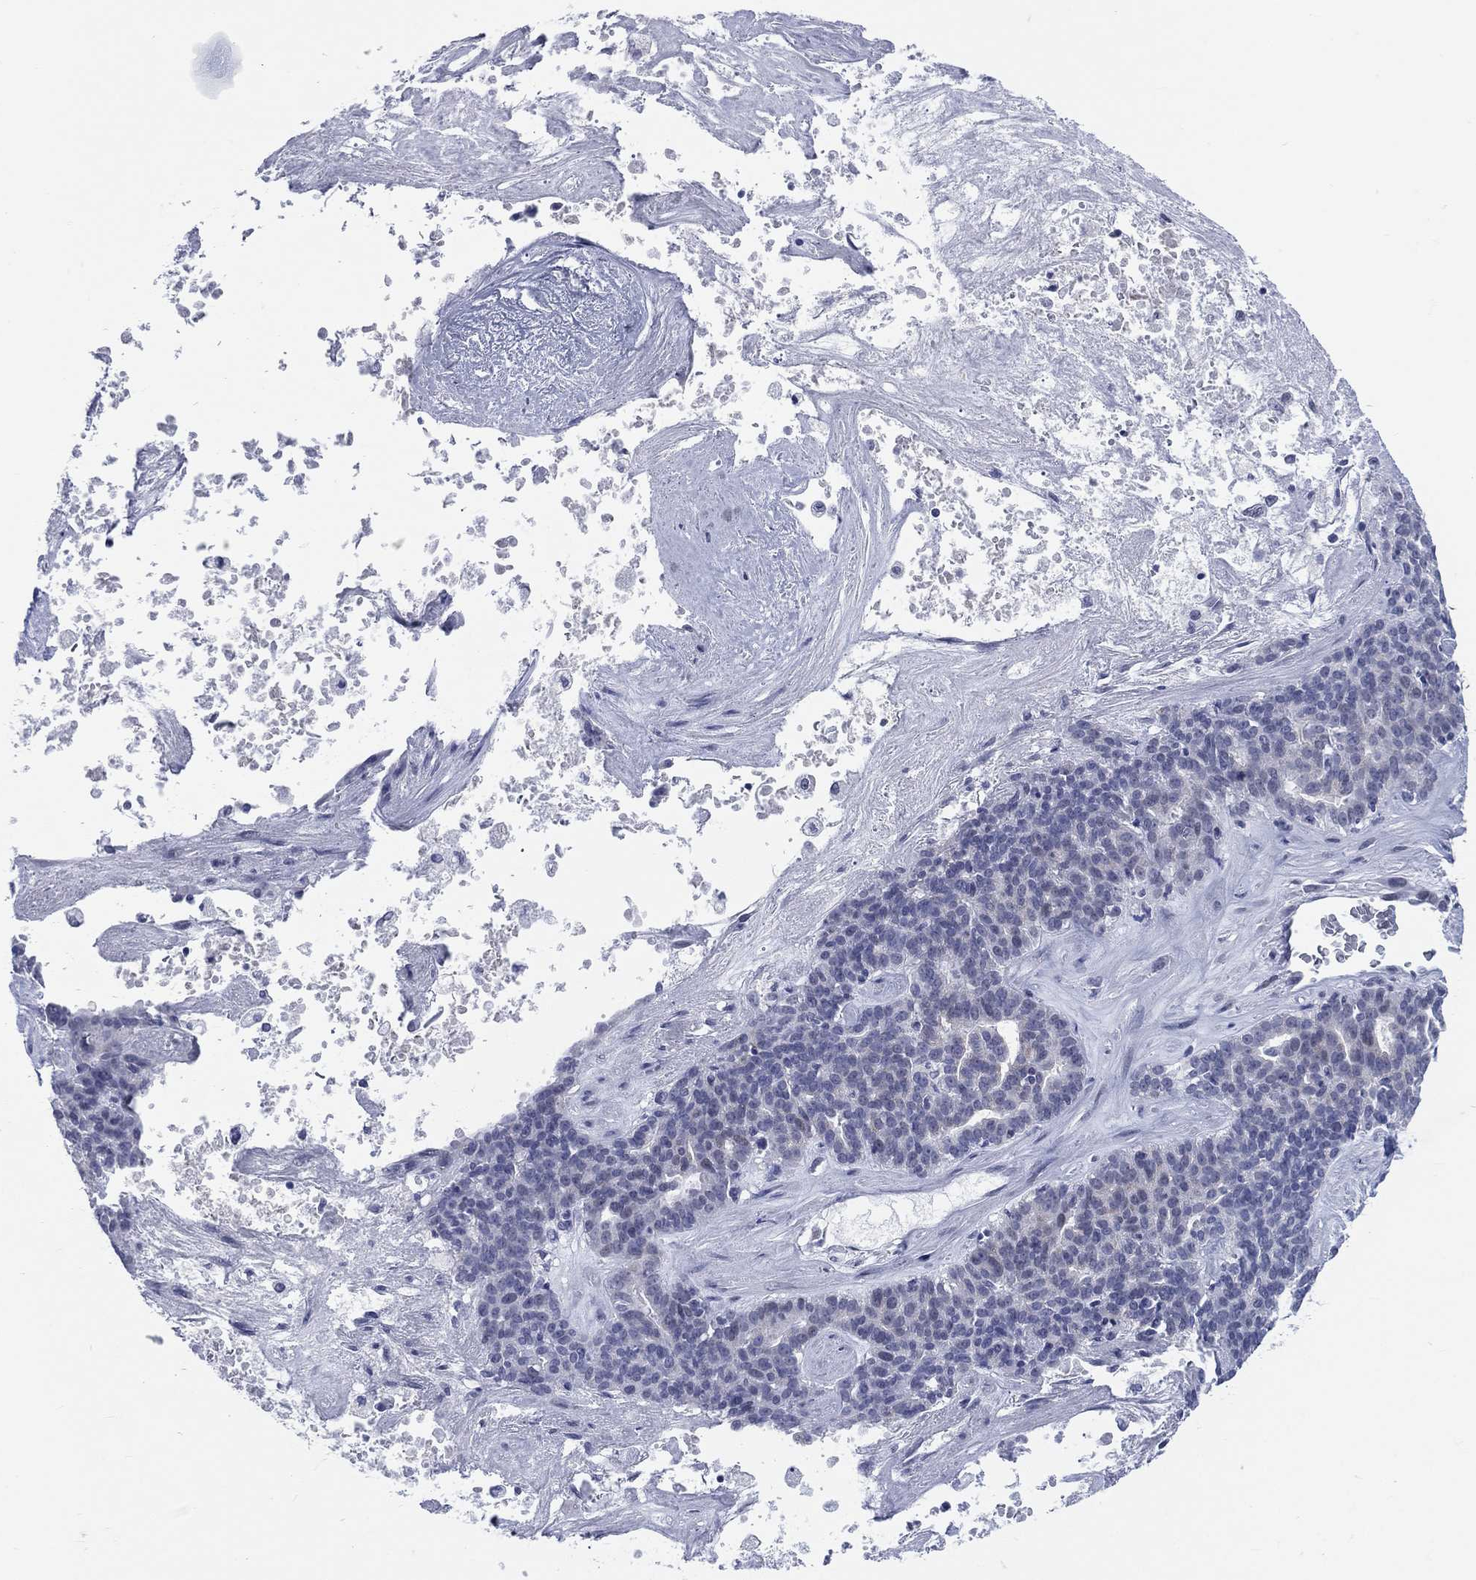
{"staining": {"intensity": "negative", "quantity": "none", "location": "none"}, "tissue": "liver cancer", "cell_type": "Tumor cells", "image_type": "cancer", "snomed": [{"axis": "morphology", "description": "Cholangiocarcinoma"}, {"axis": "topography", "description": "Liver"}], "caption": "This is an immunohistochemistry (IHC) histopathology image of human liver cholangiocarcinoma. There is no expression in tumor cells.", "gene": "MLLT10", "patient": {"sex": "female", "age": 47}}